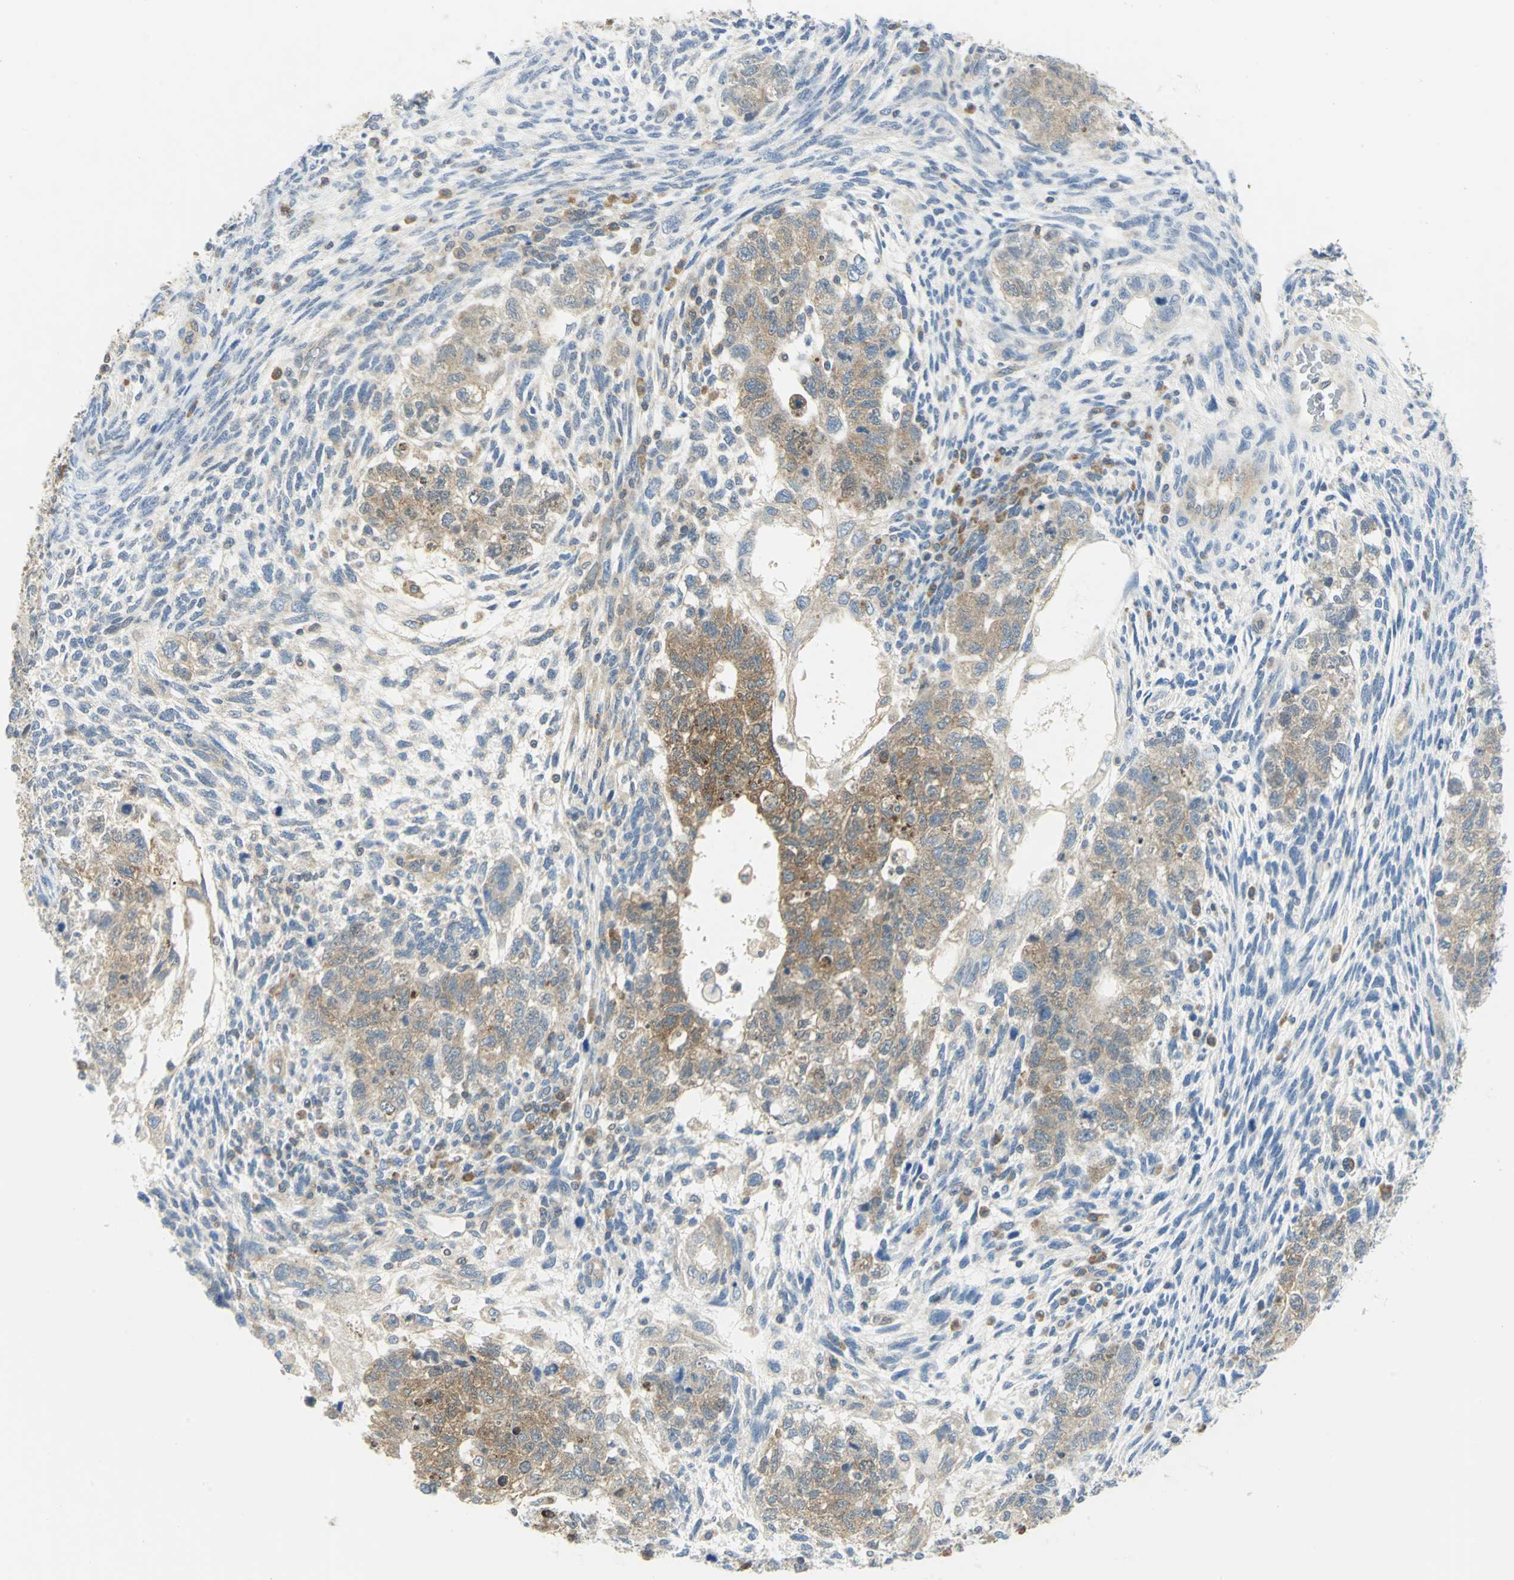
{"staining": {"intensity": "weak", "quantity": ">75%", "location": "cytoplasmic/membranous"}, "tissue": "testis cancer", "cell_type": "Tumor cells", "image_type": "cancer", "snomed": [{"axis": "morphology", "description": "Normal tissue, NOS"}, {"axis": "morphology", "description": "Carcinoma, Embryonal, NOS"}, {"axis": "topography", "description": "Testis"}], "caption": "Protein expression by IHC displays weak cytoplasmic/membranous expression in about >75% of tumor cells in embryonal carcinoma (testis).", "gene": "ALDOA", "patient": {"sex": "male", "age": 36}}